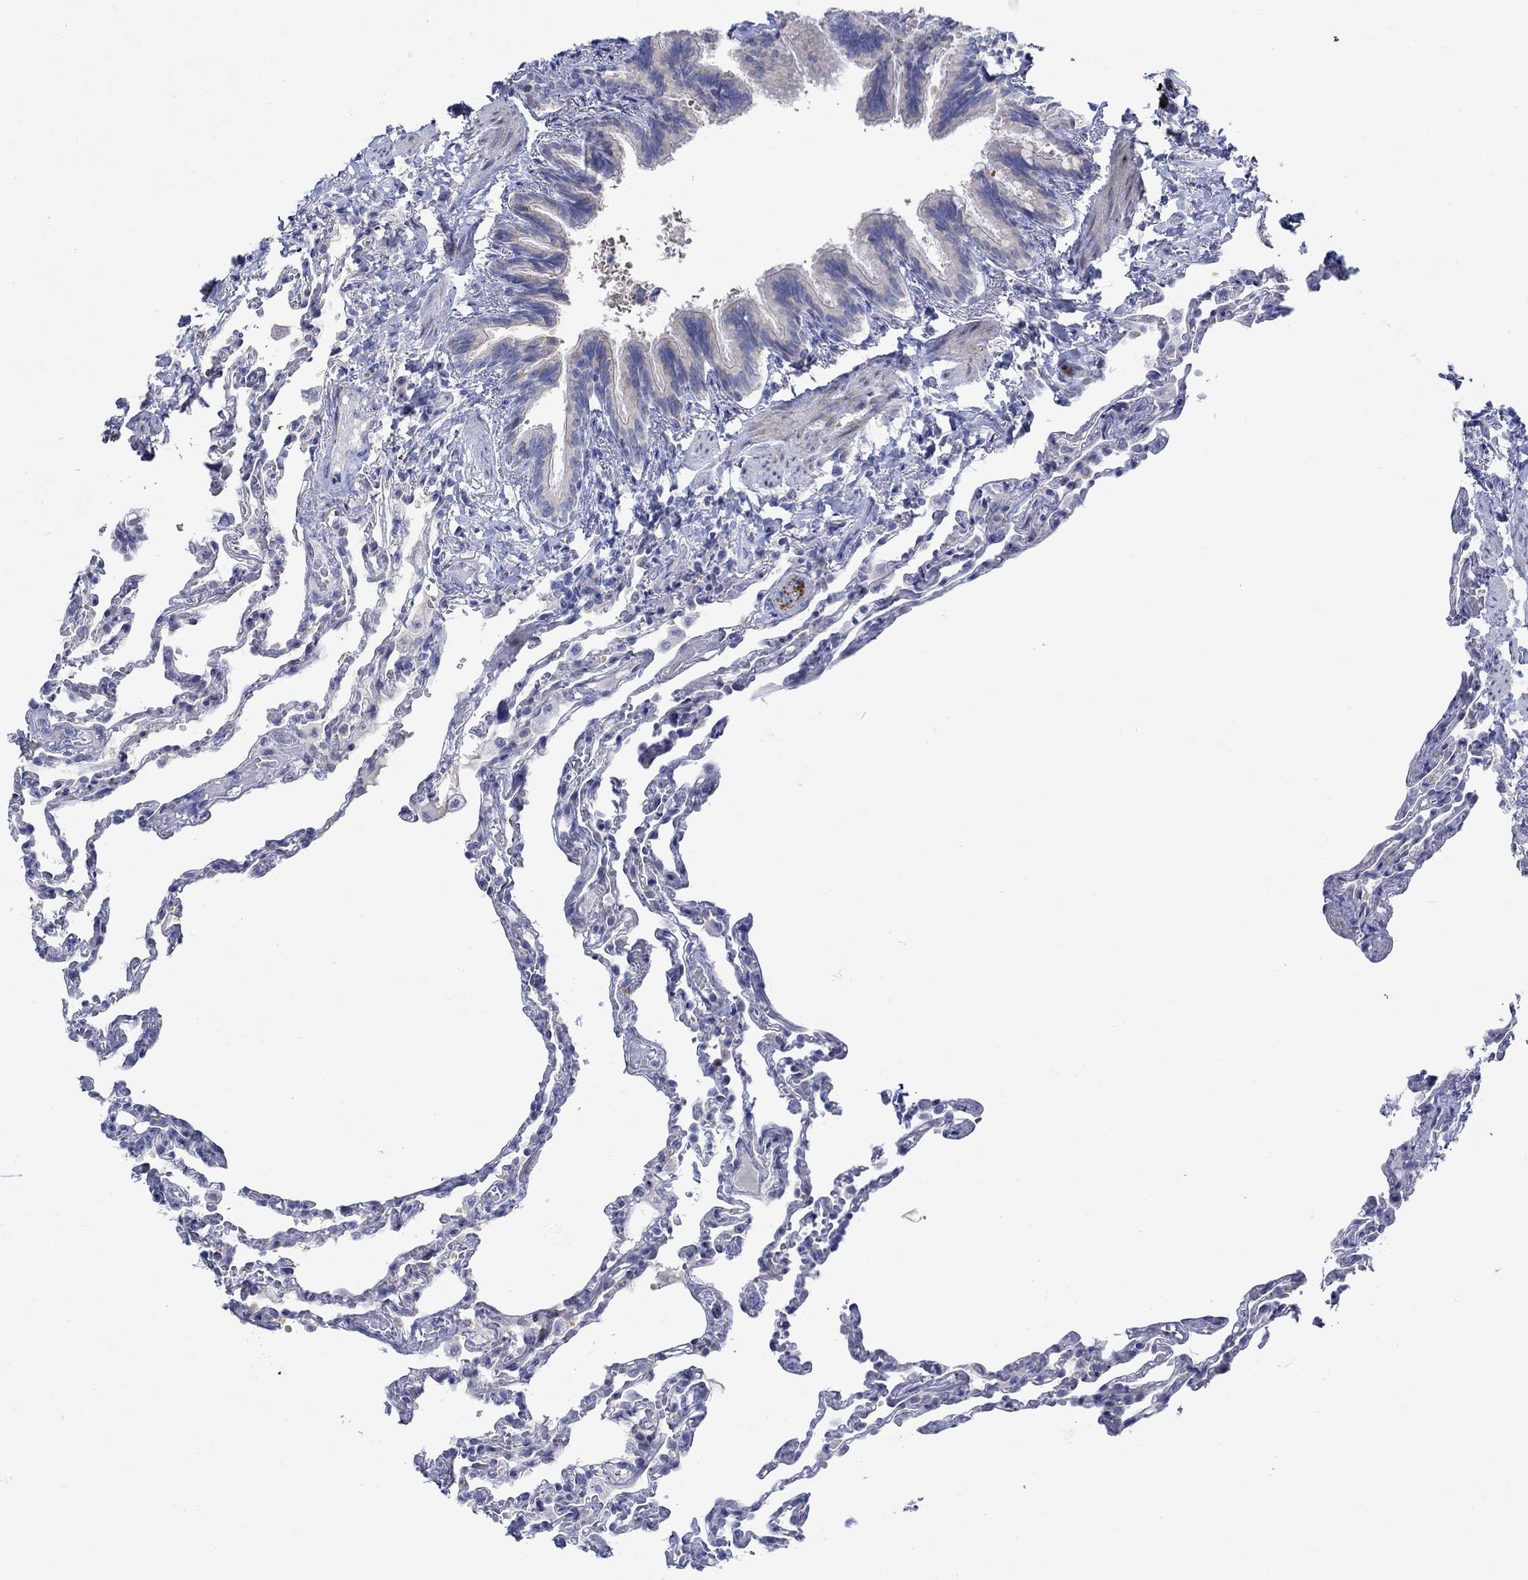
{"staining": {"intensity": "negative", "quantity": "none", "location": "none"}, "tissue": "lung", "cell_type": "Alveolar cells", "image_type": "normal", "snomed": [{"axis": "morphology", "description": "Normal tissue, NOS"}, {"axis": "topography", "description": "Lung"}], "caption": "Immunohistochemical staining of unremarkable lung displays no significant expression in alveolar cells.", "gene": "KSR2", "patient": {"sex": "female", "age": 43}}